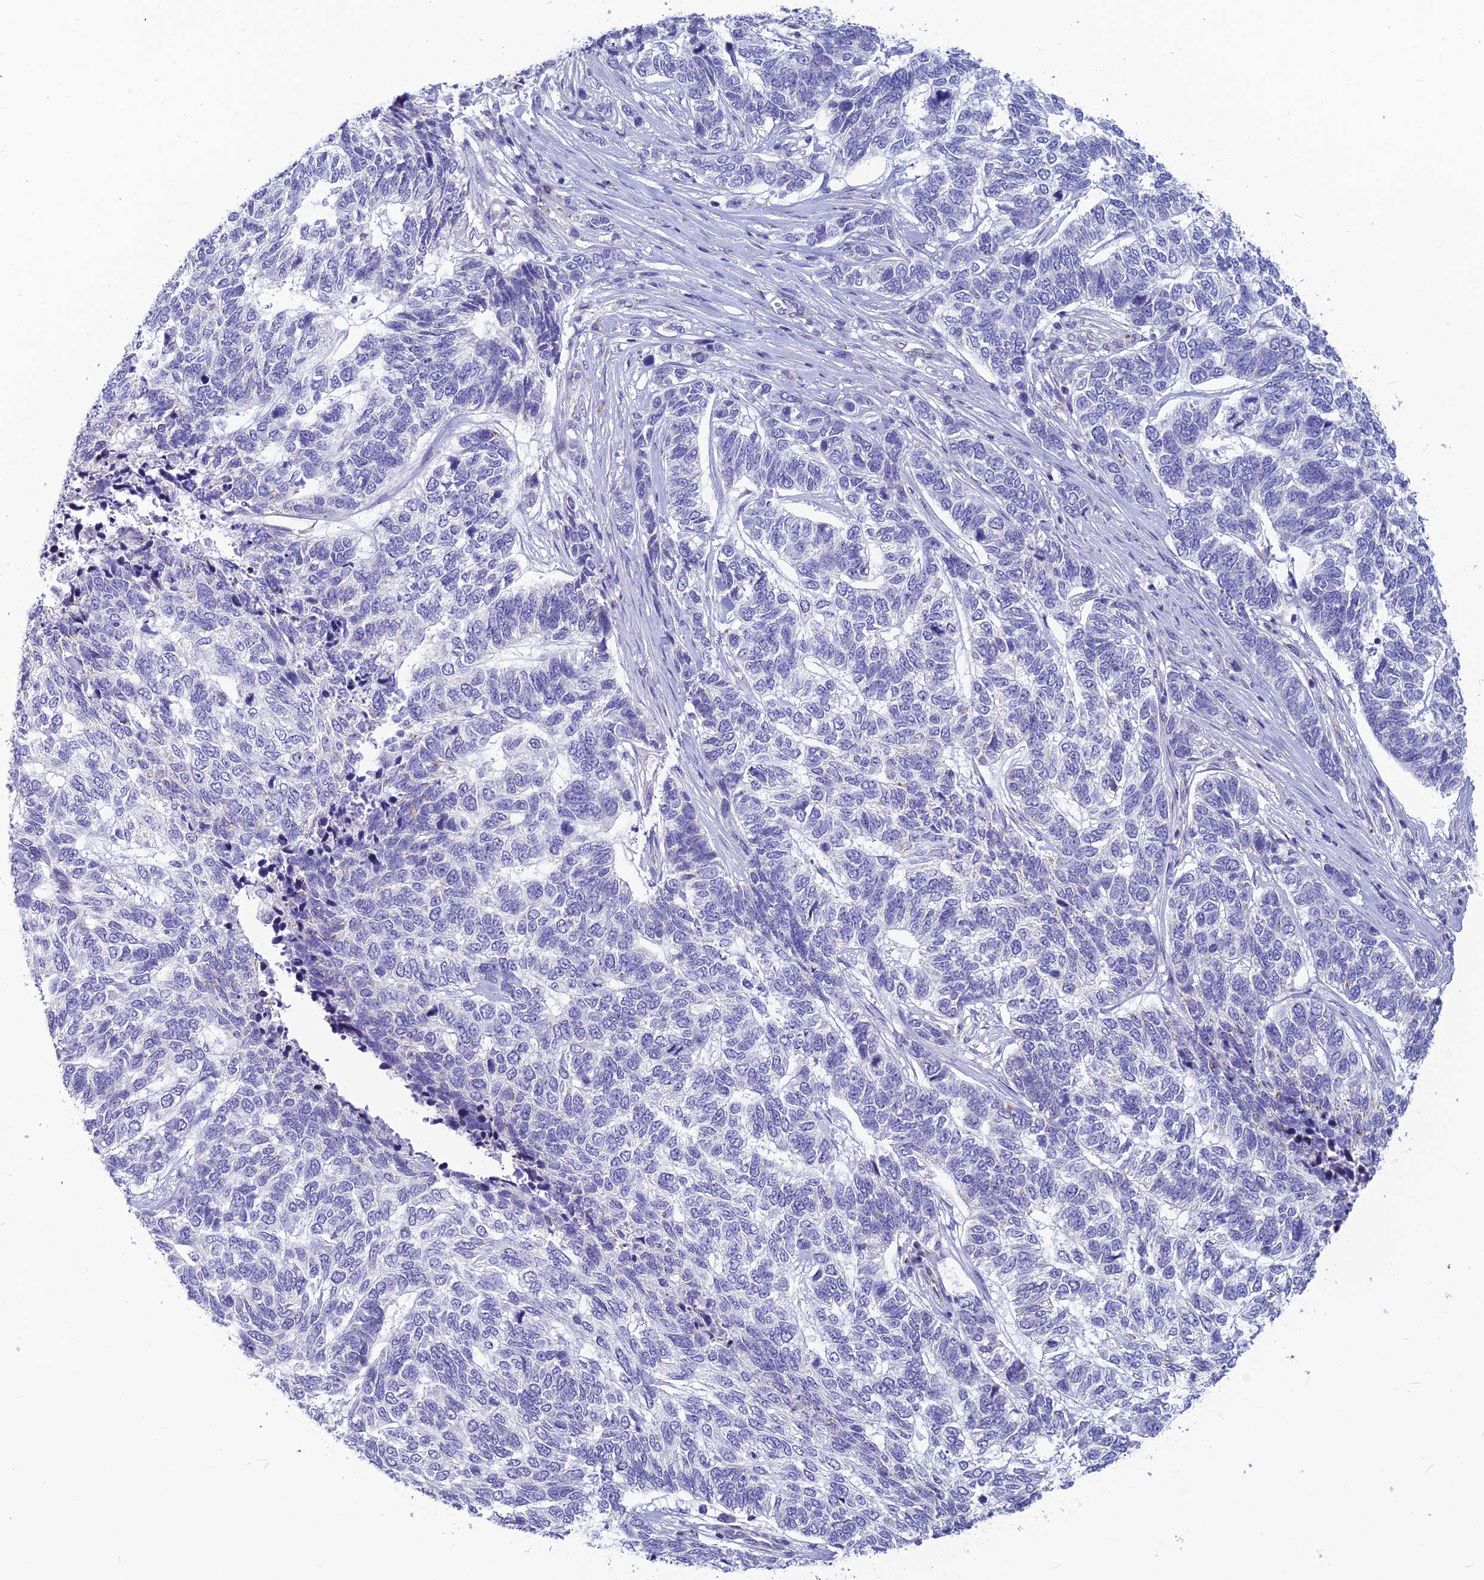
{"staining": {"intensity": "negative", "quantity": "none", "location": "none"}, "tissue": "skin cancer", "cell_type": "Tumor cells", "image_type": "cancer", "snomed": [{"axis": "morphology", "description": "Basal cell carcinoma"}, {"axis": "topography", "description": "Skin"}], "caption": "Immunohistochemistry histopathology image of neoplastic tissue: skin cancer stained with DAB (3,3'-diaminobenzidine) demonstrates no significant protein expression in tumor cells.", "gene": "POMGNT1", "patient": {"sex": "female", "age": 65}}